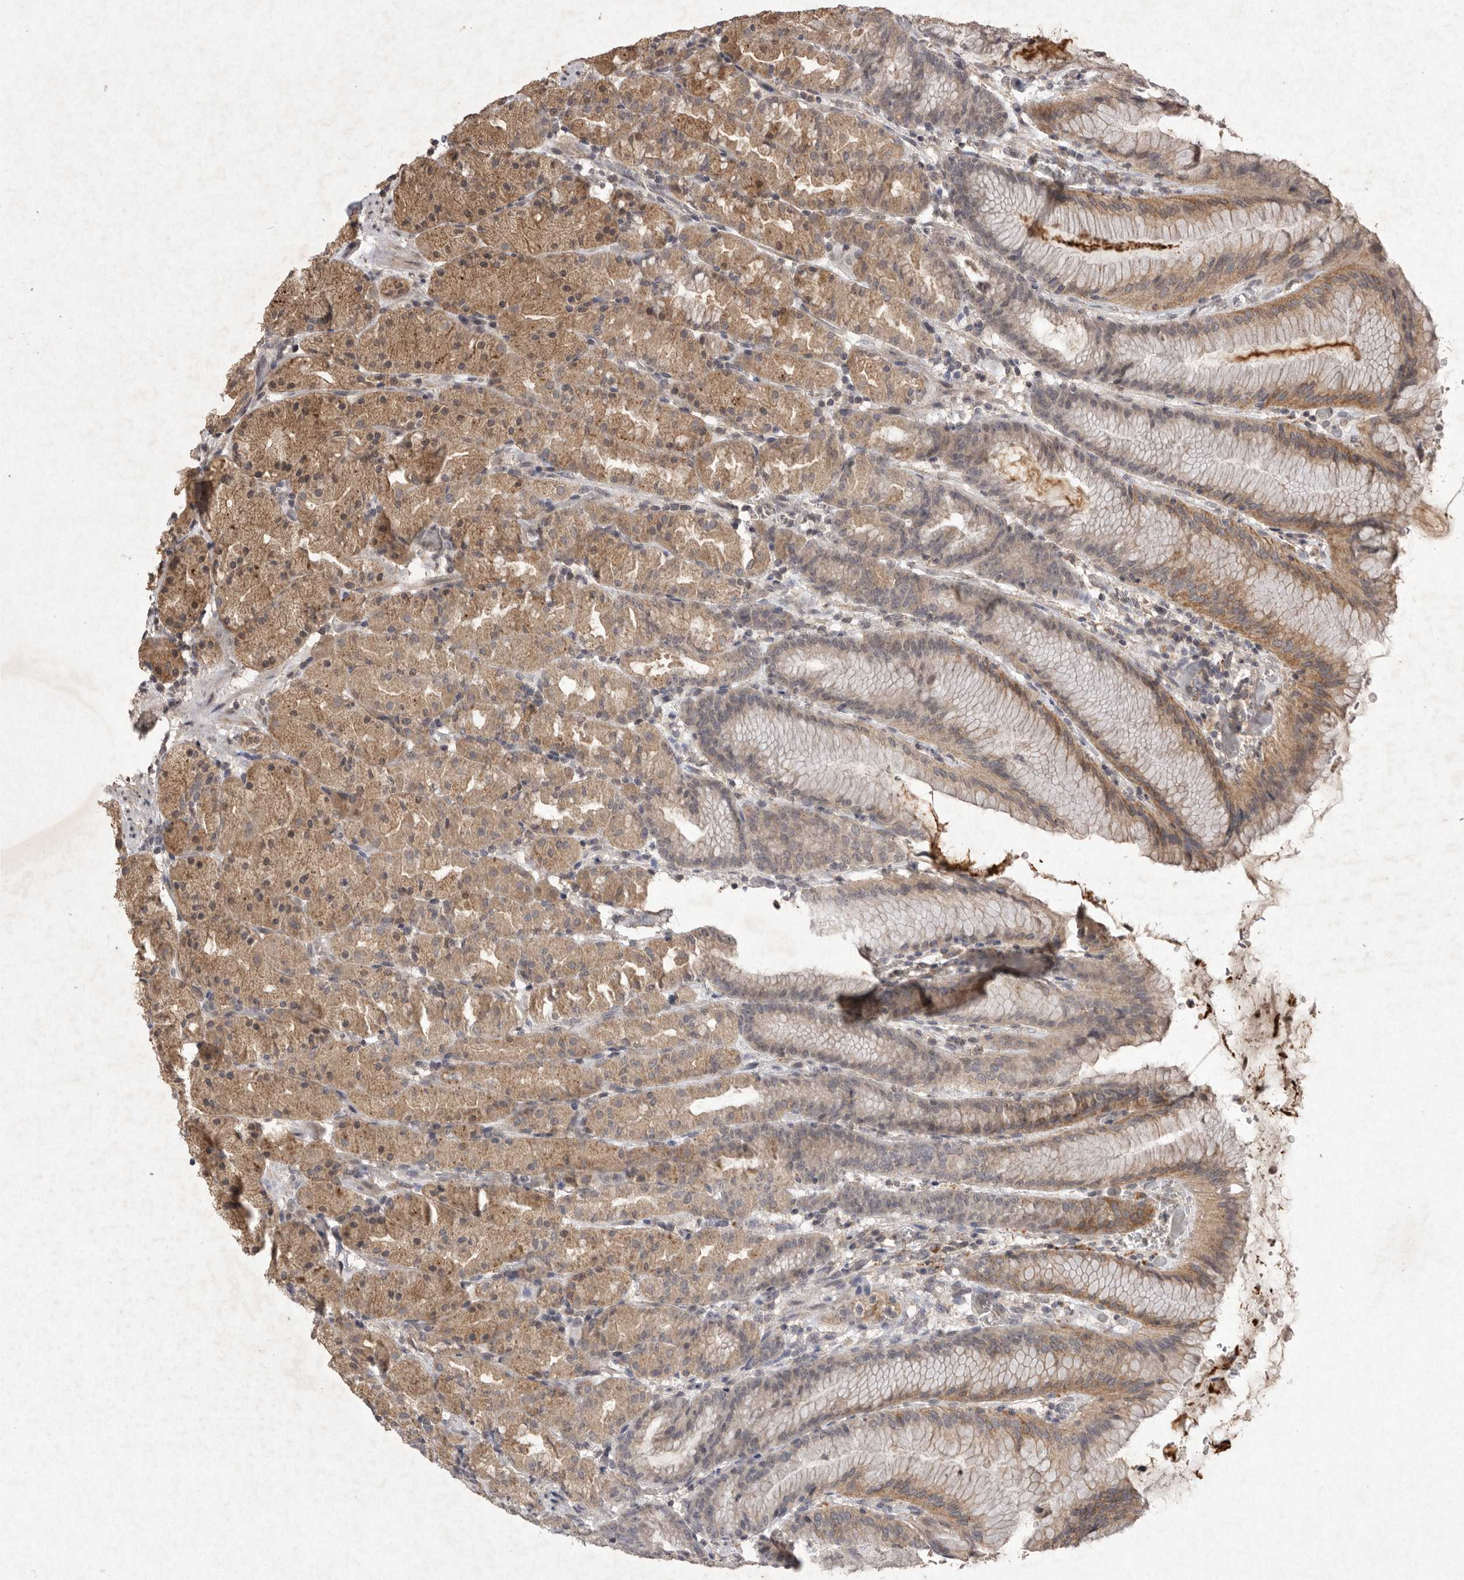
{"staining": {"intensity": "moderate", "quantity": ">75%", "location": "cytoplasmic/membranous"}, "tissue": "stomach", "cell_type": "Glandular cells", "image_type": "normal", "snomed": [{"axis": "morphology", "description": "Normal tissue, NOS"}, {"axis": "topography", "description": "Stomach, upper"}], "caption": "Protein analysis of unremarkable stomach shows moderate cytoplasmic/membranous positivity in approximately >75% of glandular cells. The protein of interest is stained brown, and the nuclei are stained in blue (DAB (3,3'-diaminobenzidine) IHC with brightfield microscopy, high magnification).", "gene": "APLNR", "patient": {"sex": "male", "age": 48}}